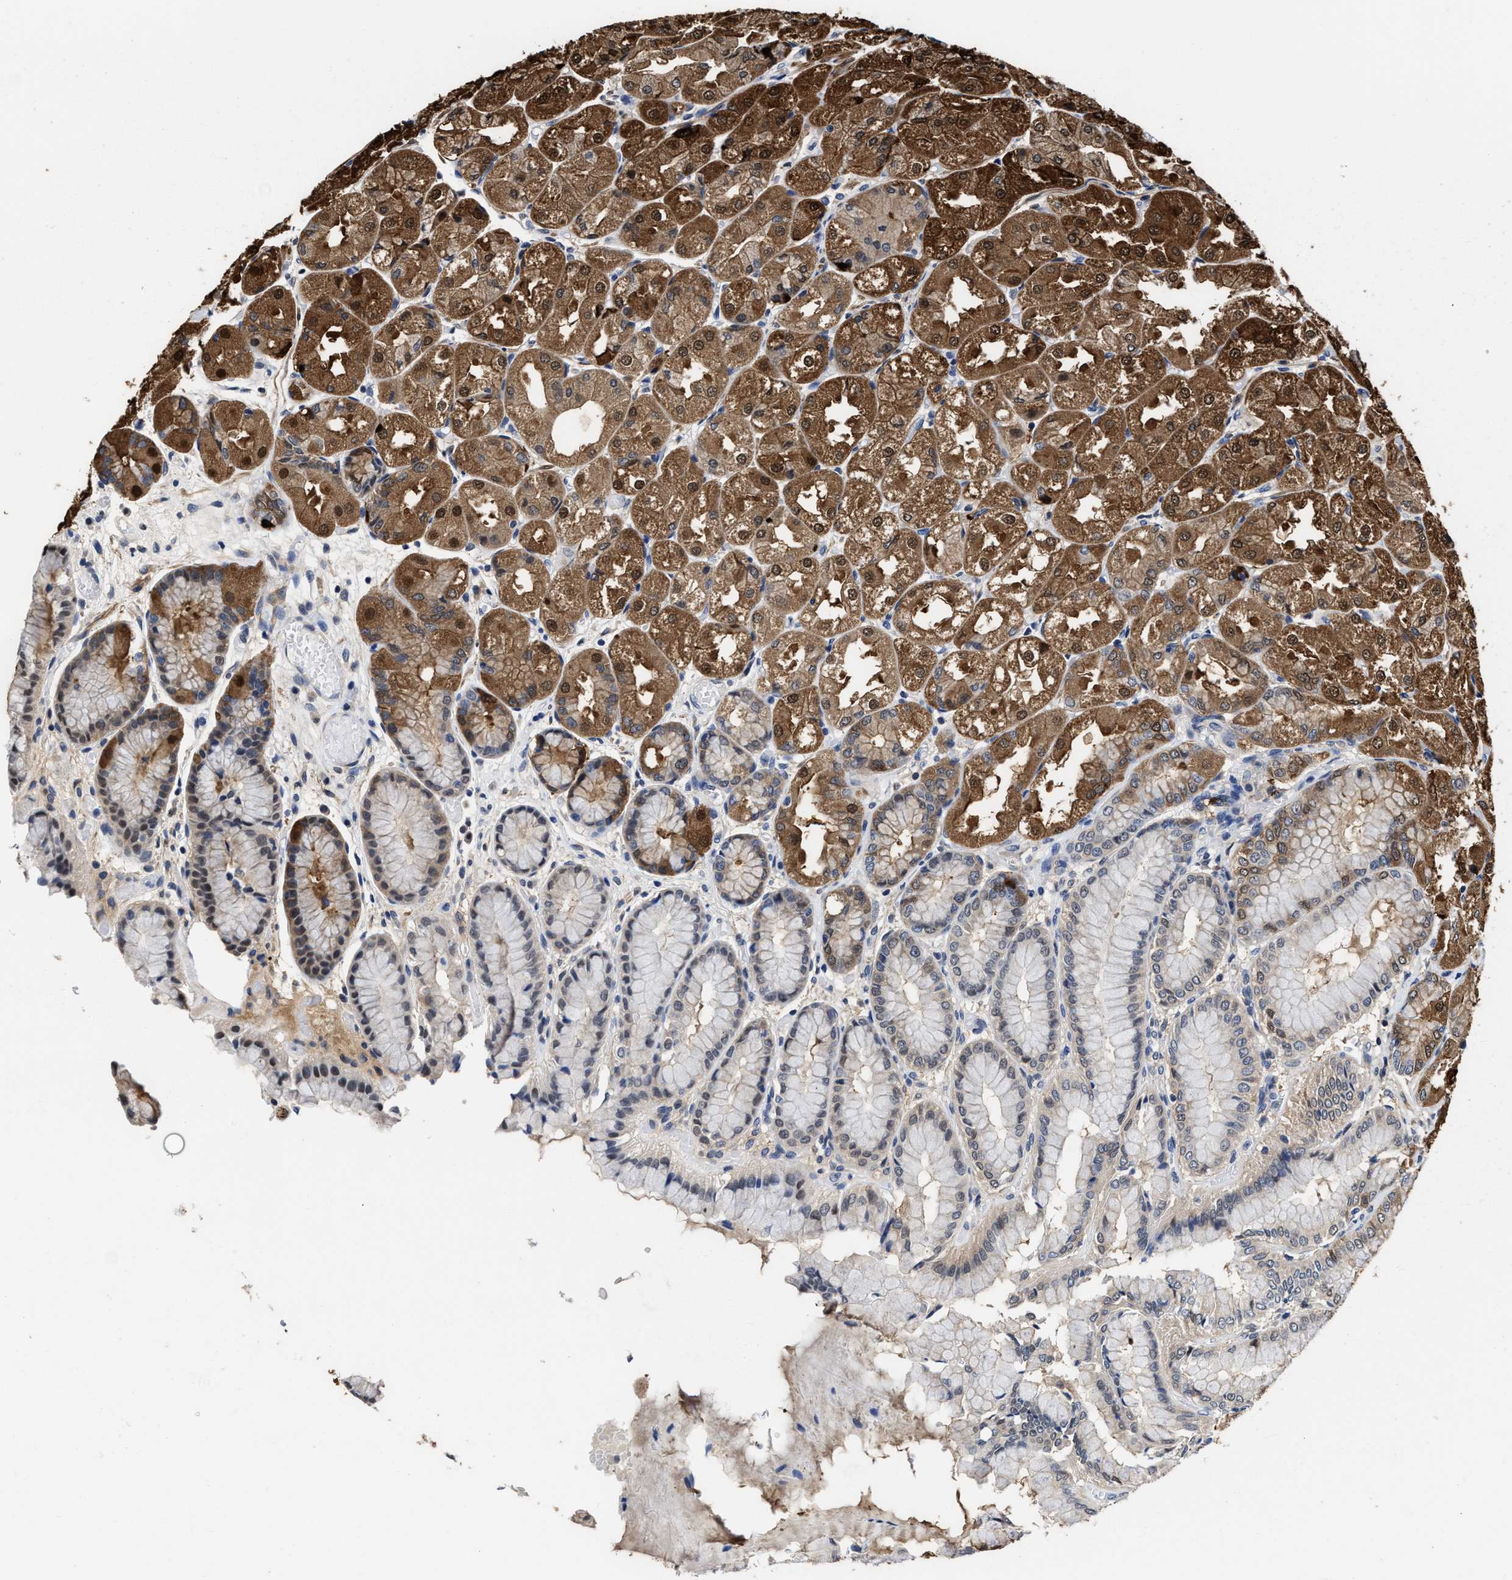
{"staining": {"intensity": "strong", "quantity": "25%-75%", "location": "cytoplasmic/membranous,nuclear"}, "tissue": "stomach", "cell_type": "Glandular cells", "image_type": "normal", "snomed": [{"axis": "morphology", "description": "Normal tissue, NOS"}, {"axis": "topography", "description": "Stomach, upper"}], "caption": "This photomicrograph displays IHC staining of benign human stomach, with high strong cytoplasmic/membranous,nuclear staining in about 25%-75% of glandular cells.", "gene": "KIF12", "patient": {"sex": "male", "age": 72}}